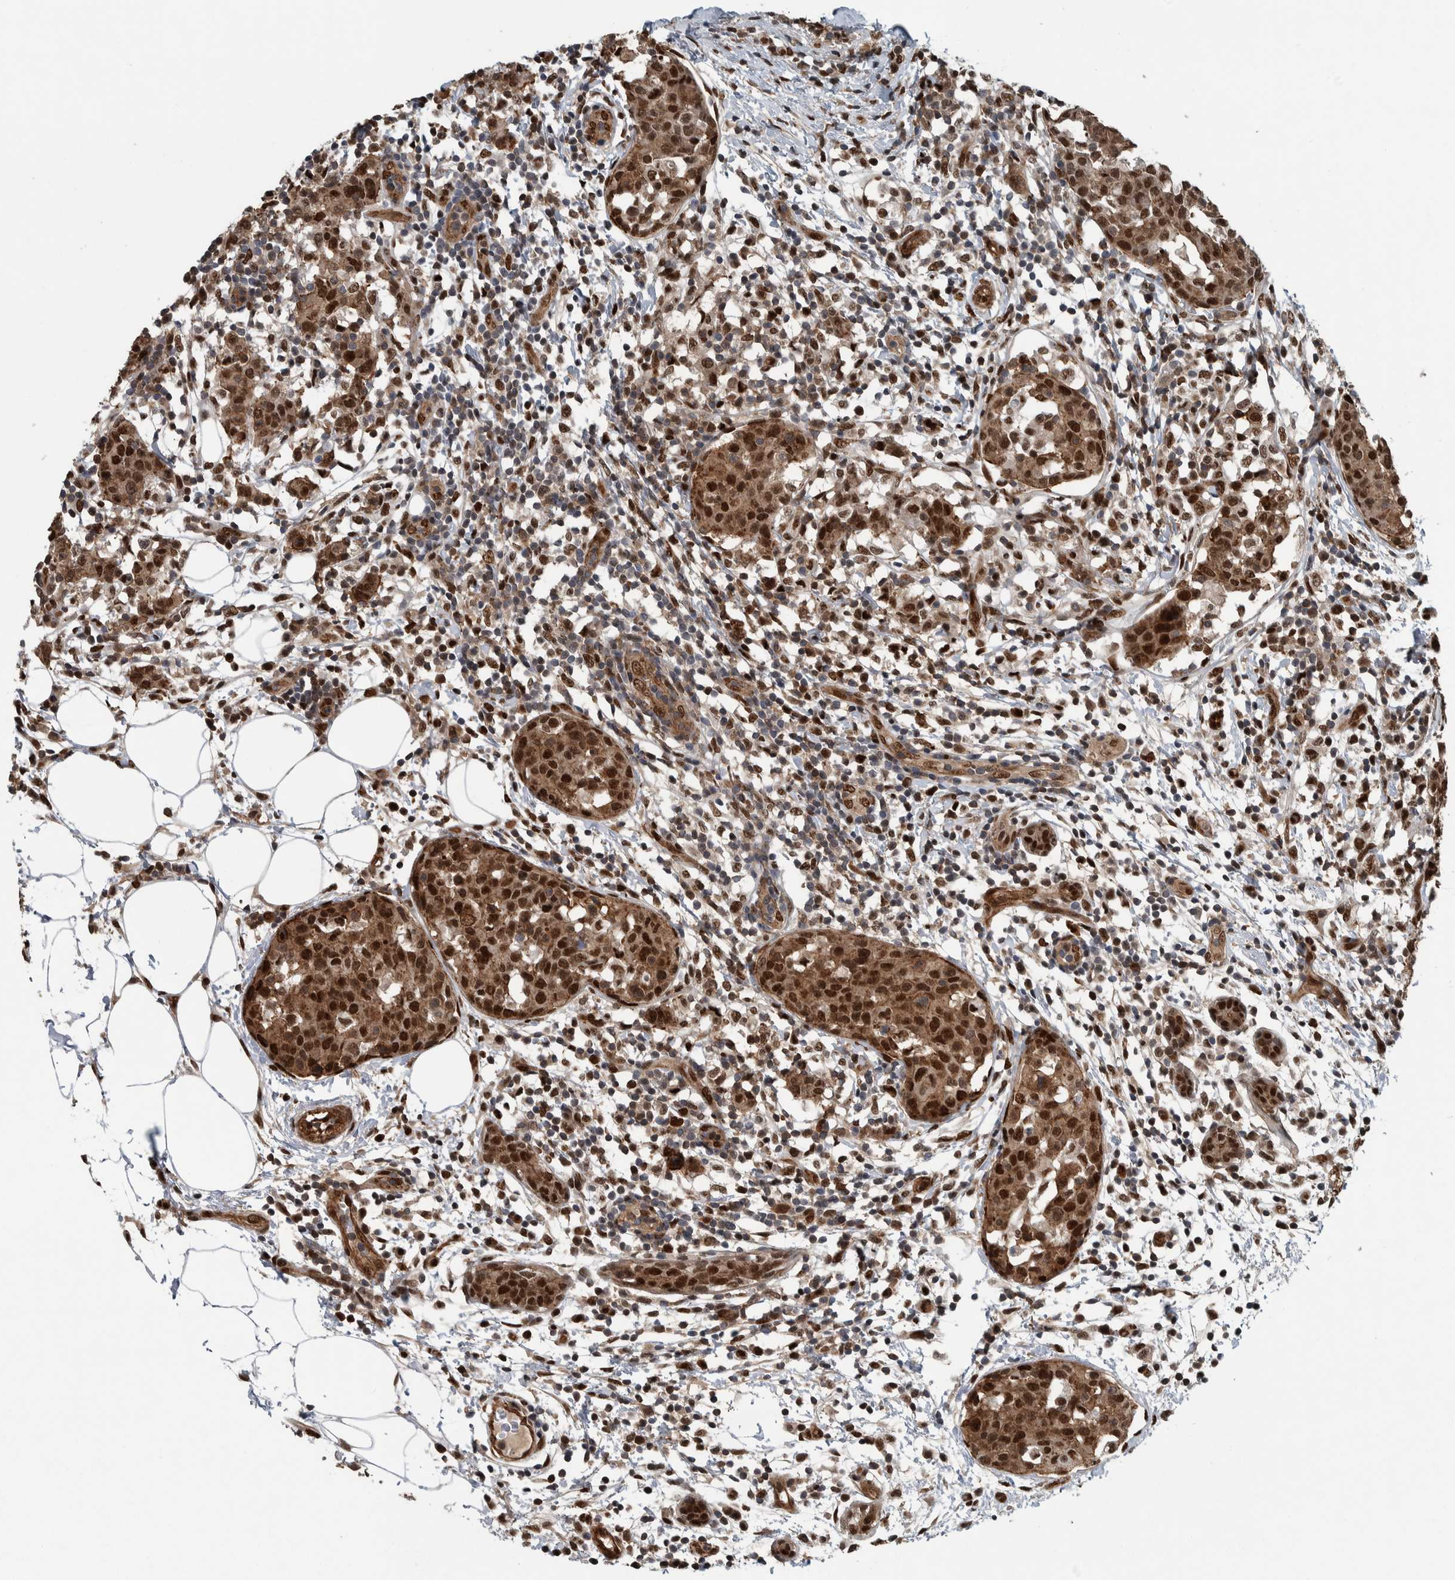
{"staining": {"intensity": "strong", "quantity": ">75%", "location": "cytoplasmic/membranous,nuclear"}, "tissue": "breast cancer", "cell_type": "Tumor cells", "image_type": "cancer", "snomed": [{"axis": "morphology", "description": "Normal tissue, NOS"}, {"axis": "morphology", "description": "Duct carcinoma"}, {"axis": "topography", "description": "Breast"}], "caption": "About >75% of tumor cells in invasive ductal carcinoma (breast) display strong cytoplasmic/membranous and nuclear protein positivity as visualized by brown immunohistochemical staining.", "gene": "FAM135B", "patient": {"sex": "female", "age": 37}}